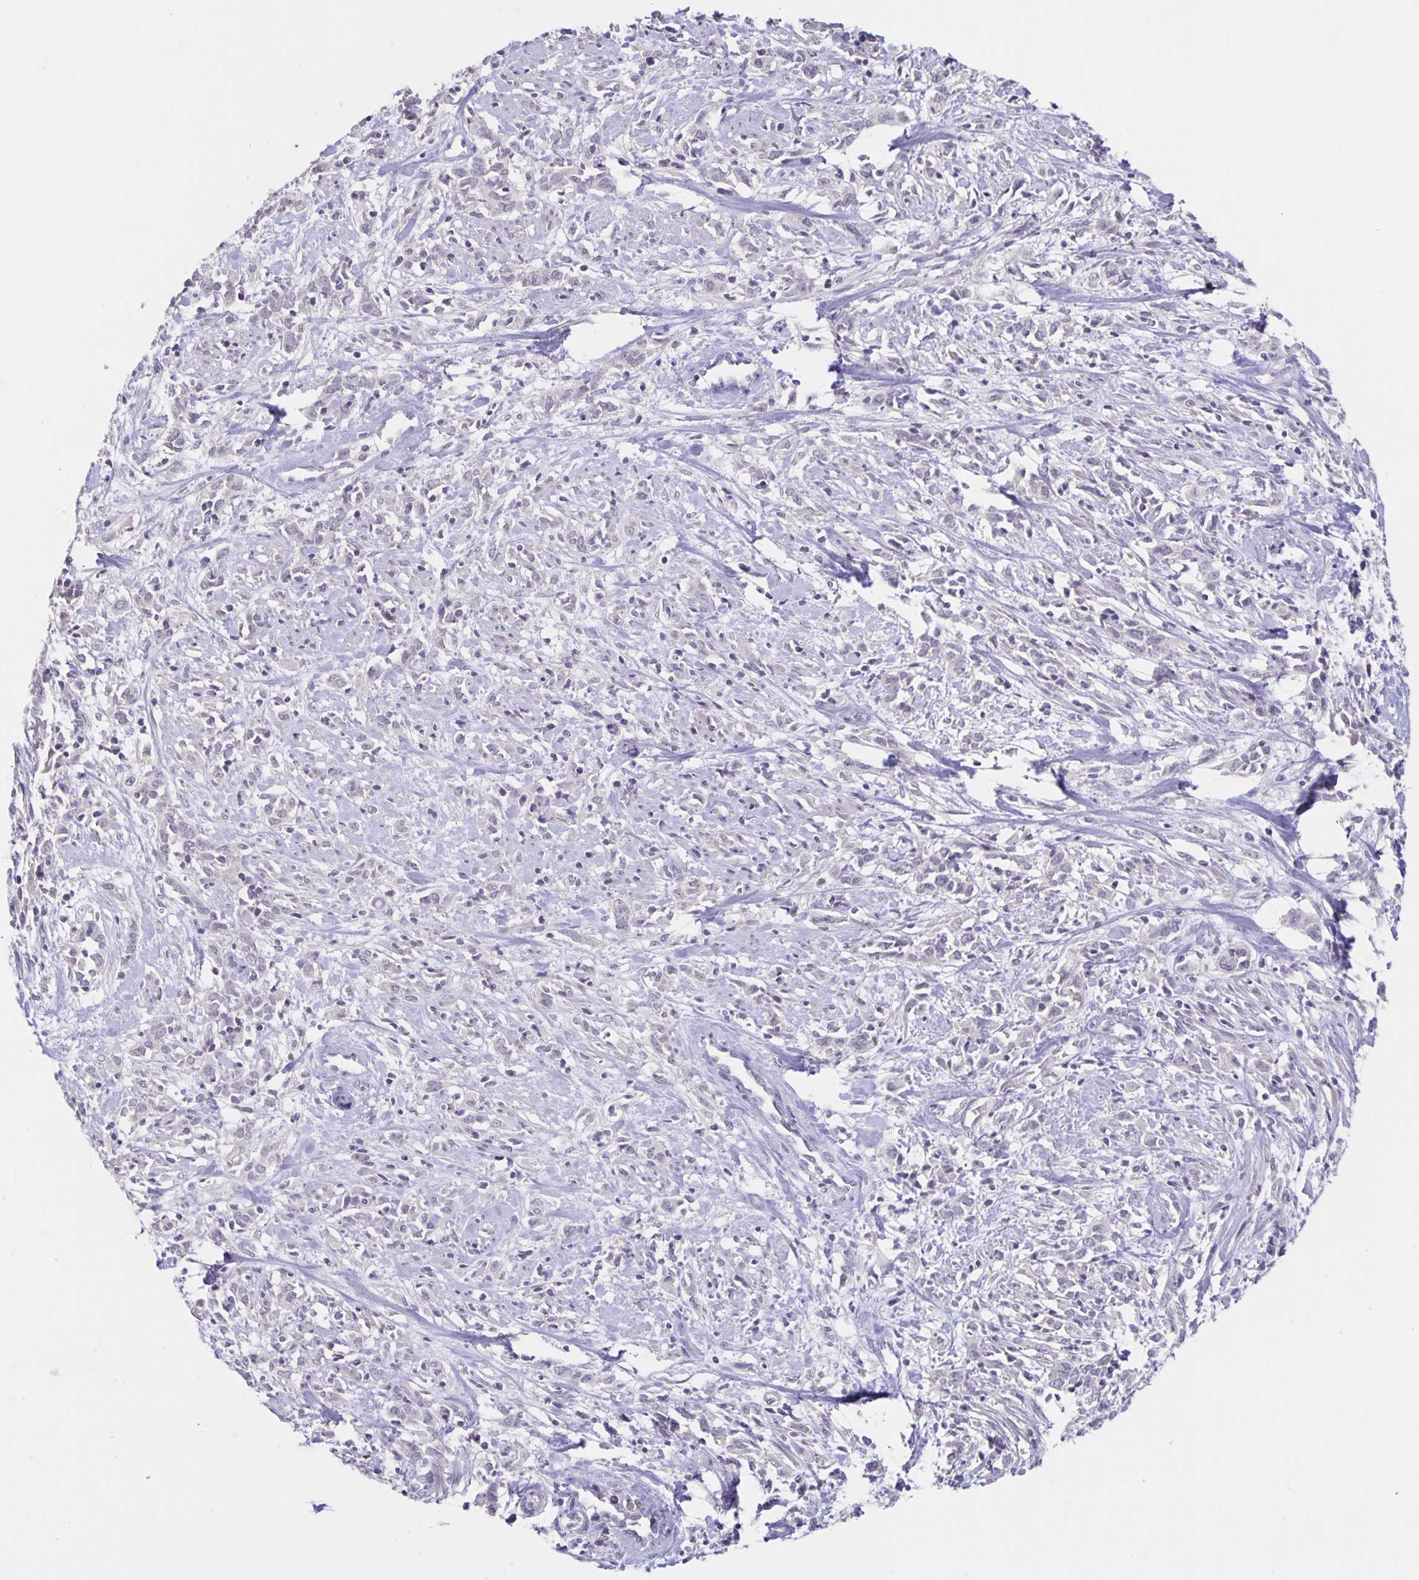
{"staining": {"intensity": "negative", "quantity": "none", "location": "none"}, "tissue": "cervical cancer", "cell_type": "Tumor cells", "image_type": "cancer", "snomed": [{"axis": "morphology", "description": "Adenocarcinoma, NOS"}, {"axis": "topography", "description": "Cervix"}], "caption": "Tumor cells show no significant positivity in cervical cancer (adenocarcinoma).", "gene": "INSL5", "patient": {"sex": "female", "age": 40}}